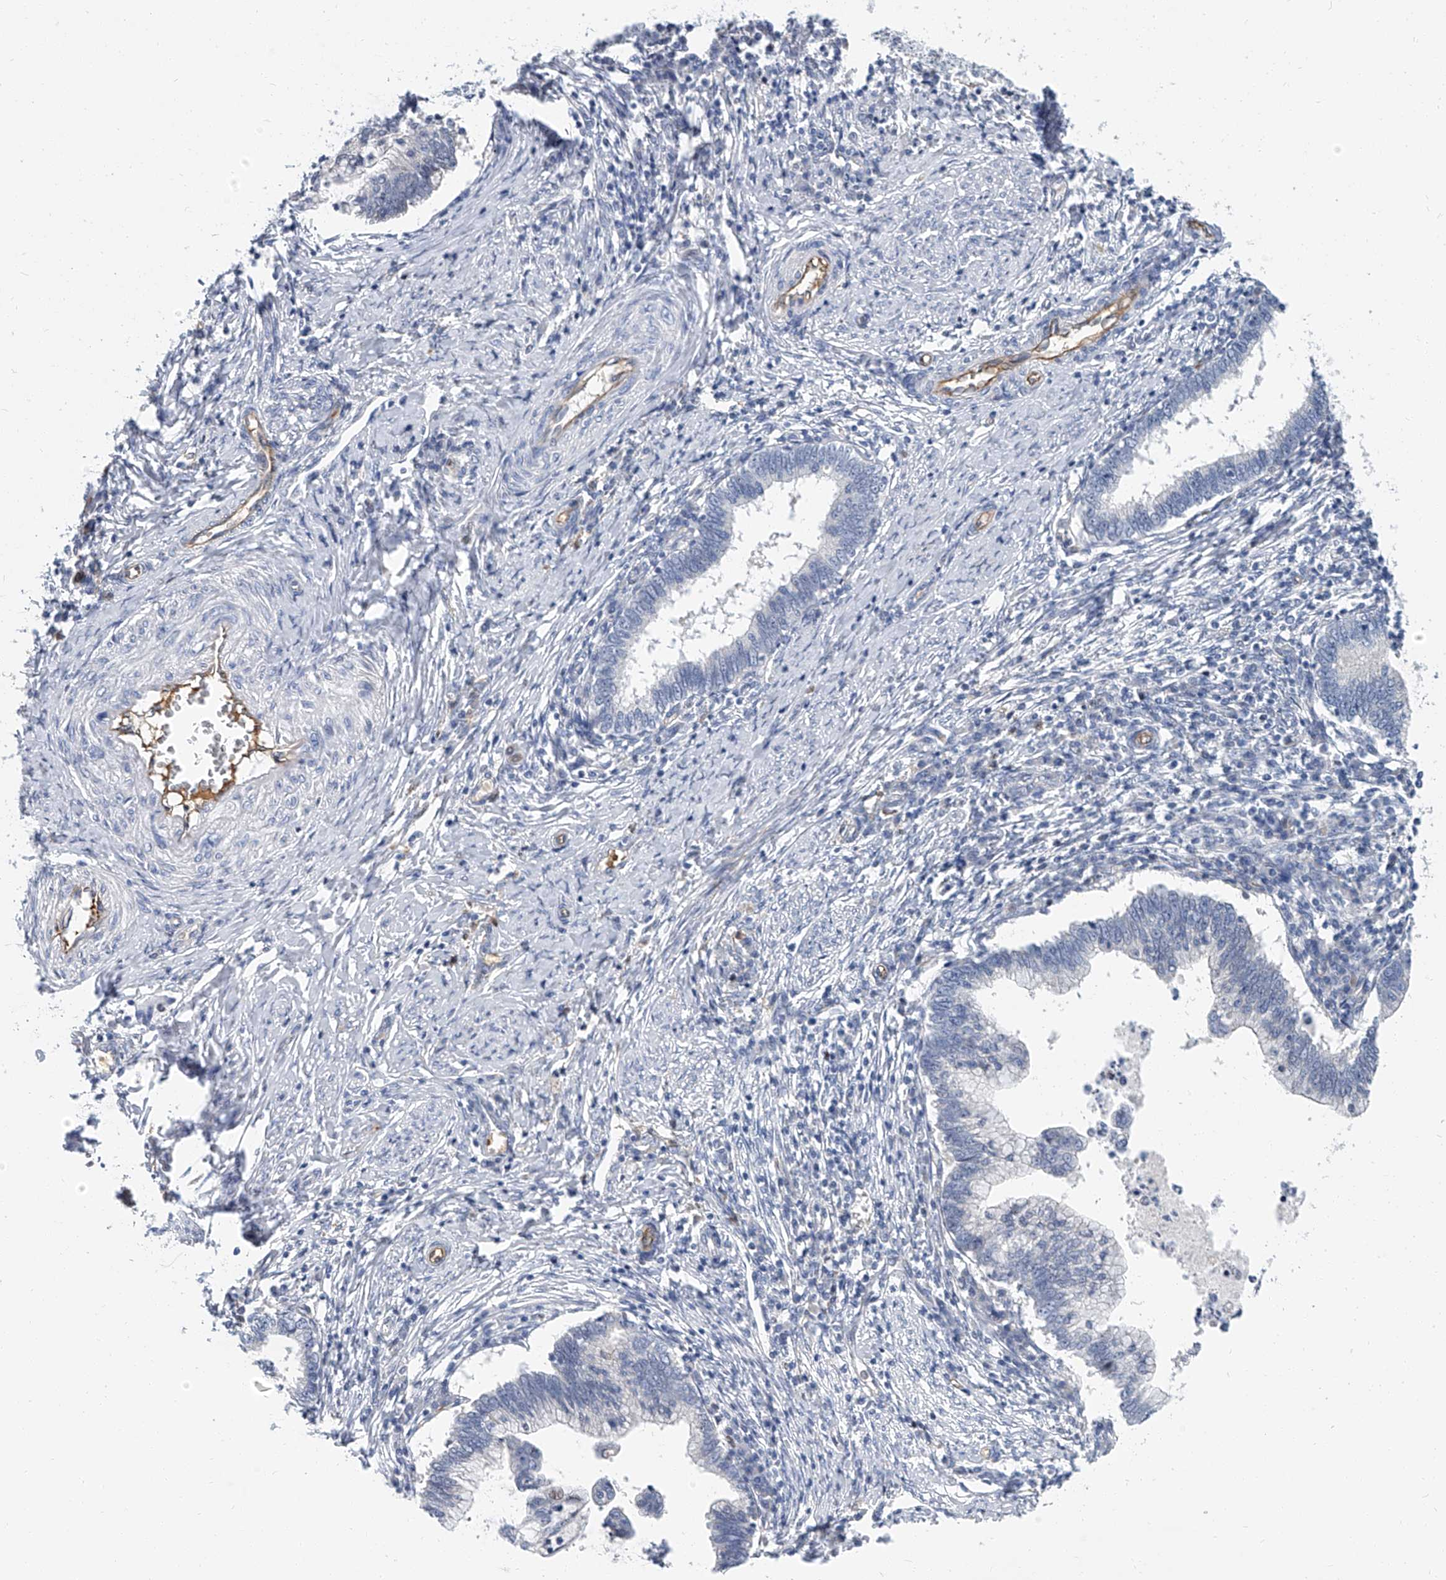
{"staining": {"intensity": "negative", "quantity": "none", "location": "none"}, "tissue": "cervical cancer", "cell_type": "Tumor cells", "image_type": "cancer", "snomed": [{"axis": "morphology", "description": "Adenocarcinoma, NOS"}, {"axis": "topography", "description": "Cervix"}], "caption": "This is a photomicrograph of IHC staining of cervical cancer (adenocarcinoma), which shows no expression in tumor cells.", "gene": "KIRREL1", "patient": {"sex": "female", "age": 36}}